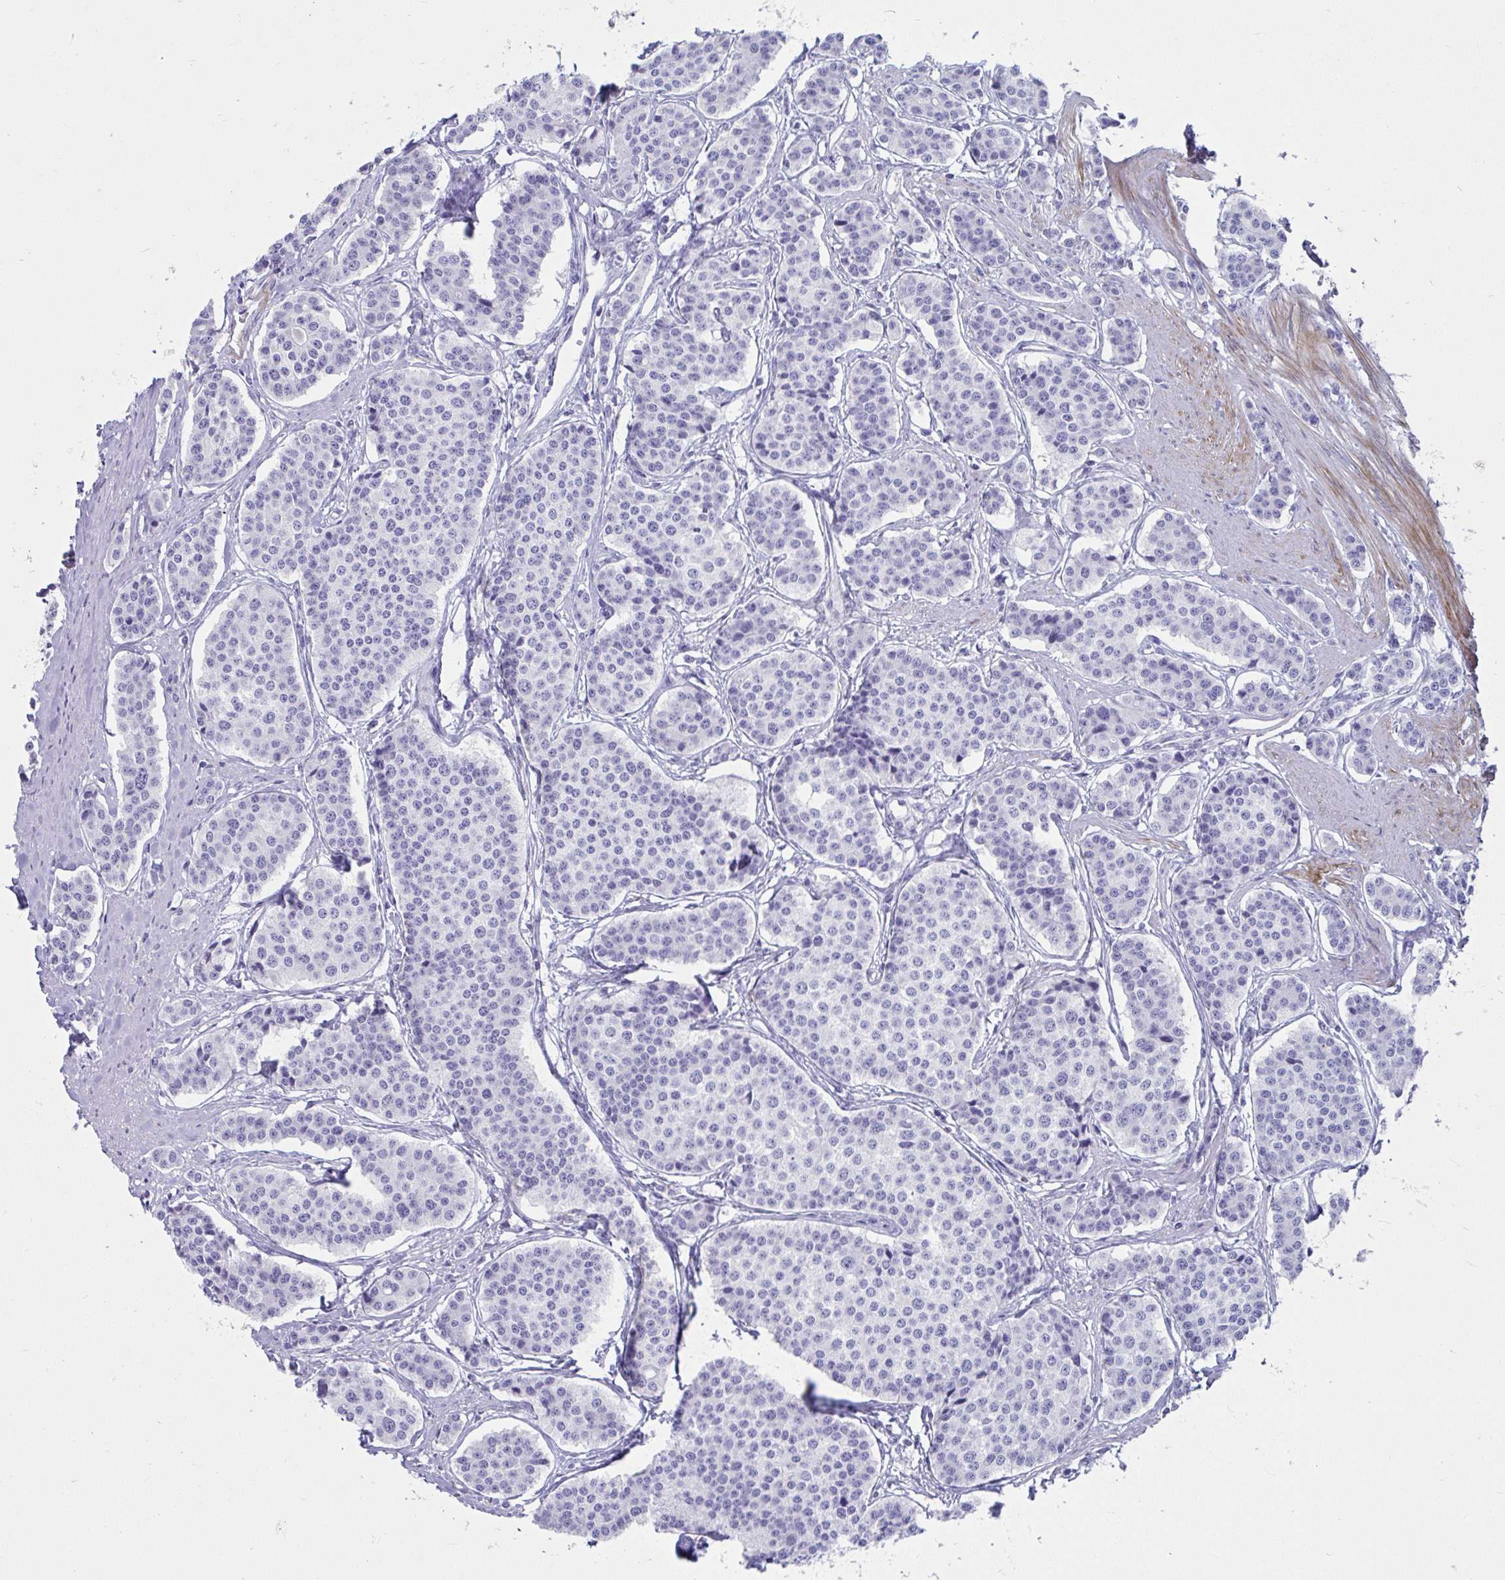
{"staining": {"intensity": "negative", "quantity": "none", "location": "none"}, "tissue": "carcinoid", "cell_type": "Tumor cells", "image_type": "cancer", "snomed": [{"axis": "morphology", "description": "Carcinoid, malignant, NOS"}, {"axis": "topography", "description": "Small intestine"}], "caption": "IHC photomicrograph of neoplastic tissue: carcinoid (malignant) stained with DAB (3,3'-diaminobenzidine) shows no significant protein expression in tumor cells.", "gene": "GRXCR2", "patient": {"sex": "male", "age": 60}}